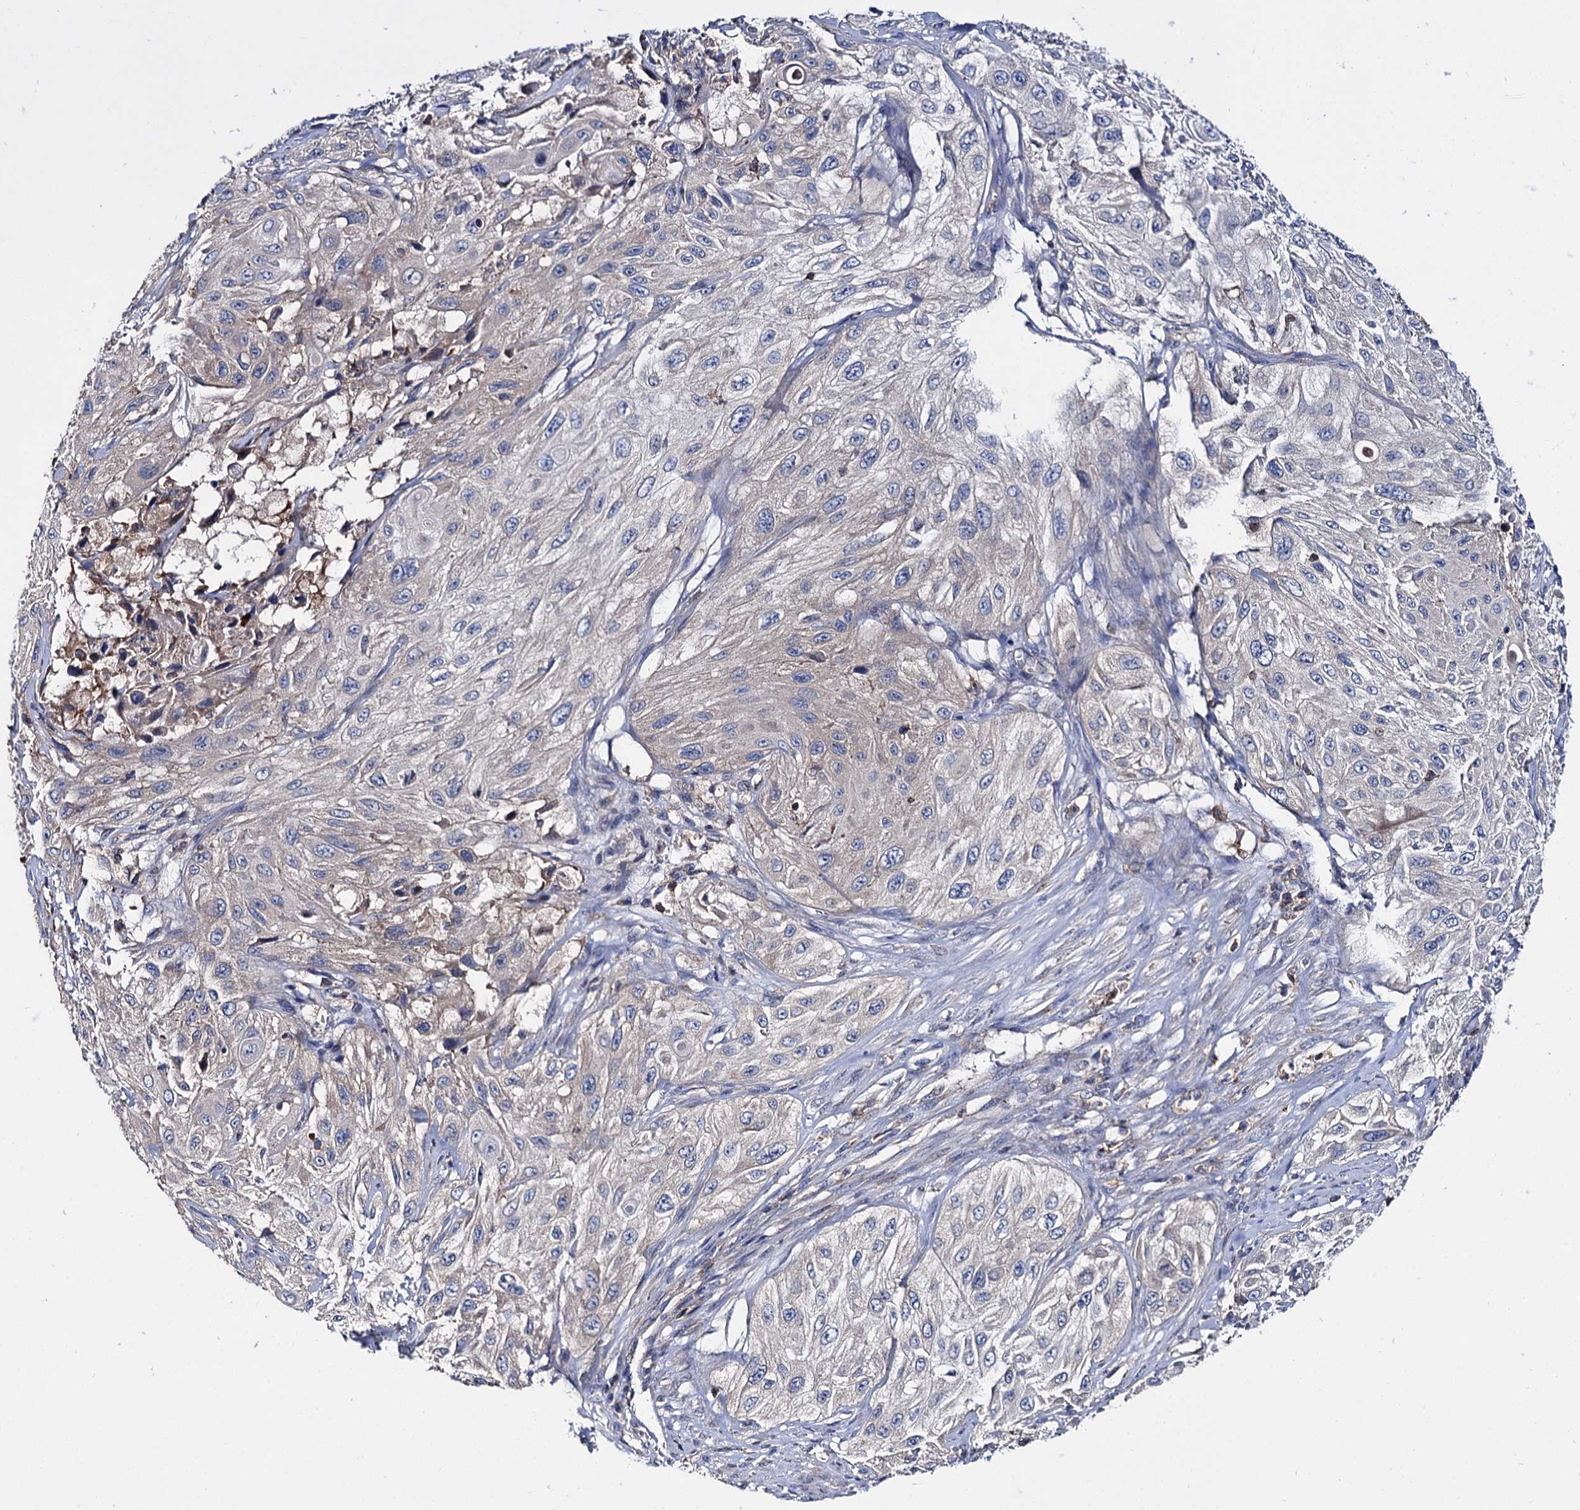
{"staining": {"intensity": "weak", "quantity": "<25%", "location": "cytoplasmic/membranous"}, "tissue": "cervical cancer", "cell_type": "Tumor cells", "image_type": "cancer", "snomed": [{"axis": "morphology", "description": "Squamous cell carcinoma, NOS"}, {"axis": "topography", "description": "Cervix"}], "caption": "Tumor cells show no significant protein staining in cervical cancer (squamous cell carcinoma).", "gene": "UBASH3B", "patient": {"sex": "female", "age": 42}}